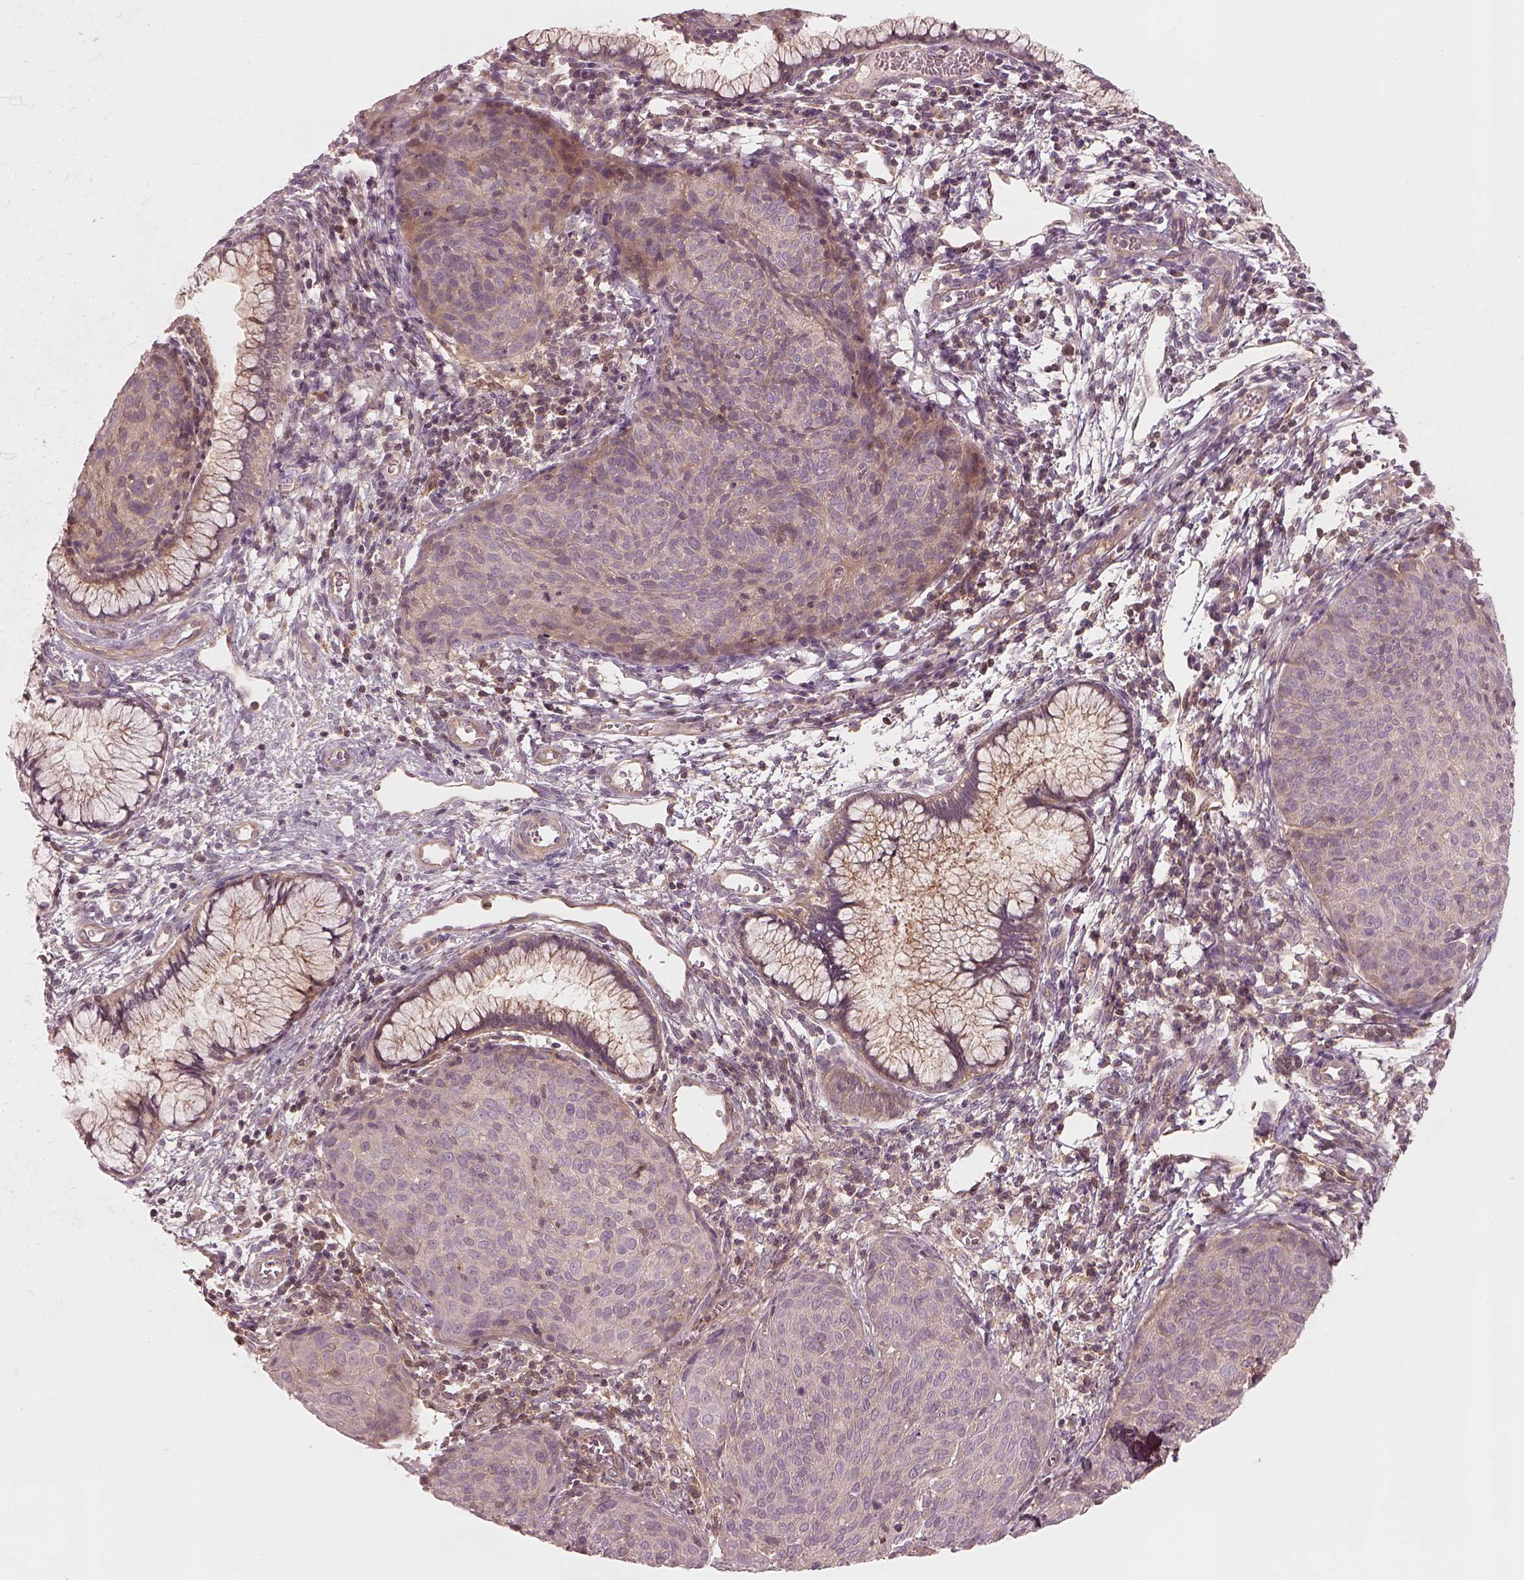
{"staining": {"intensity": "weak", "quantity": "<25%", "location": "cytoplasmic/membranous"}, "tissue": "cervical cancer", "cell_type": "Tumor cells", "image_type": "cancer", "snomed": [{"axis": "morphology", "description": "Squamous cell carcinoma, NOS"}, {"axis": "topography", "description": "Cervix"}], "caption": "Photomicrograph shows no protein staining in tumor cells of squamous cell carcinoma (cervical) tissue.", "gene": "FAM107B", "patient": {"sex": "female", "age": 39}}